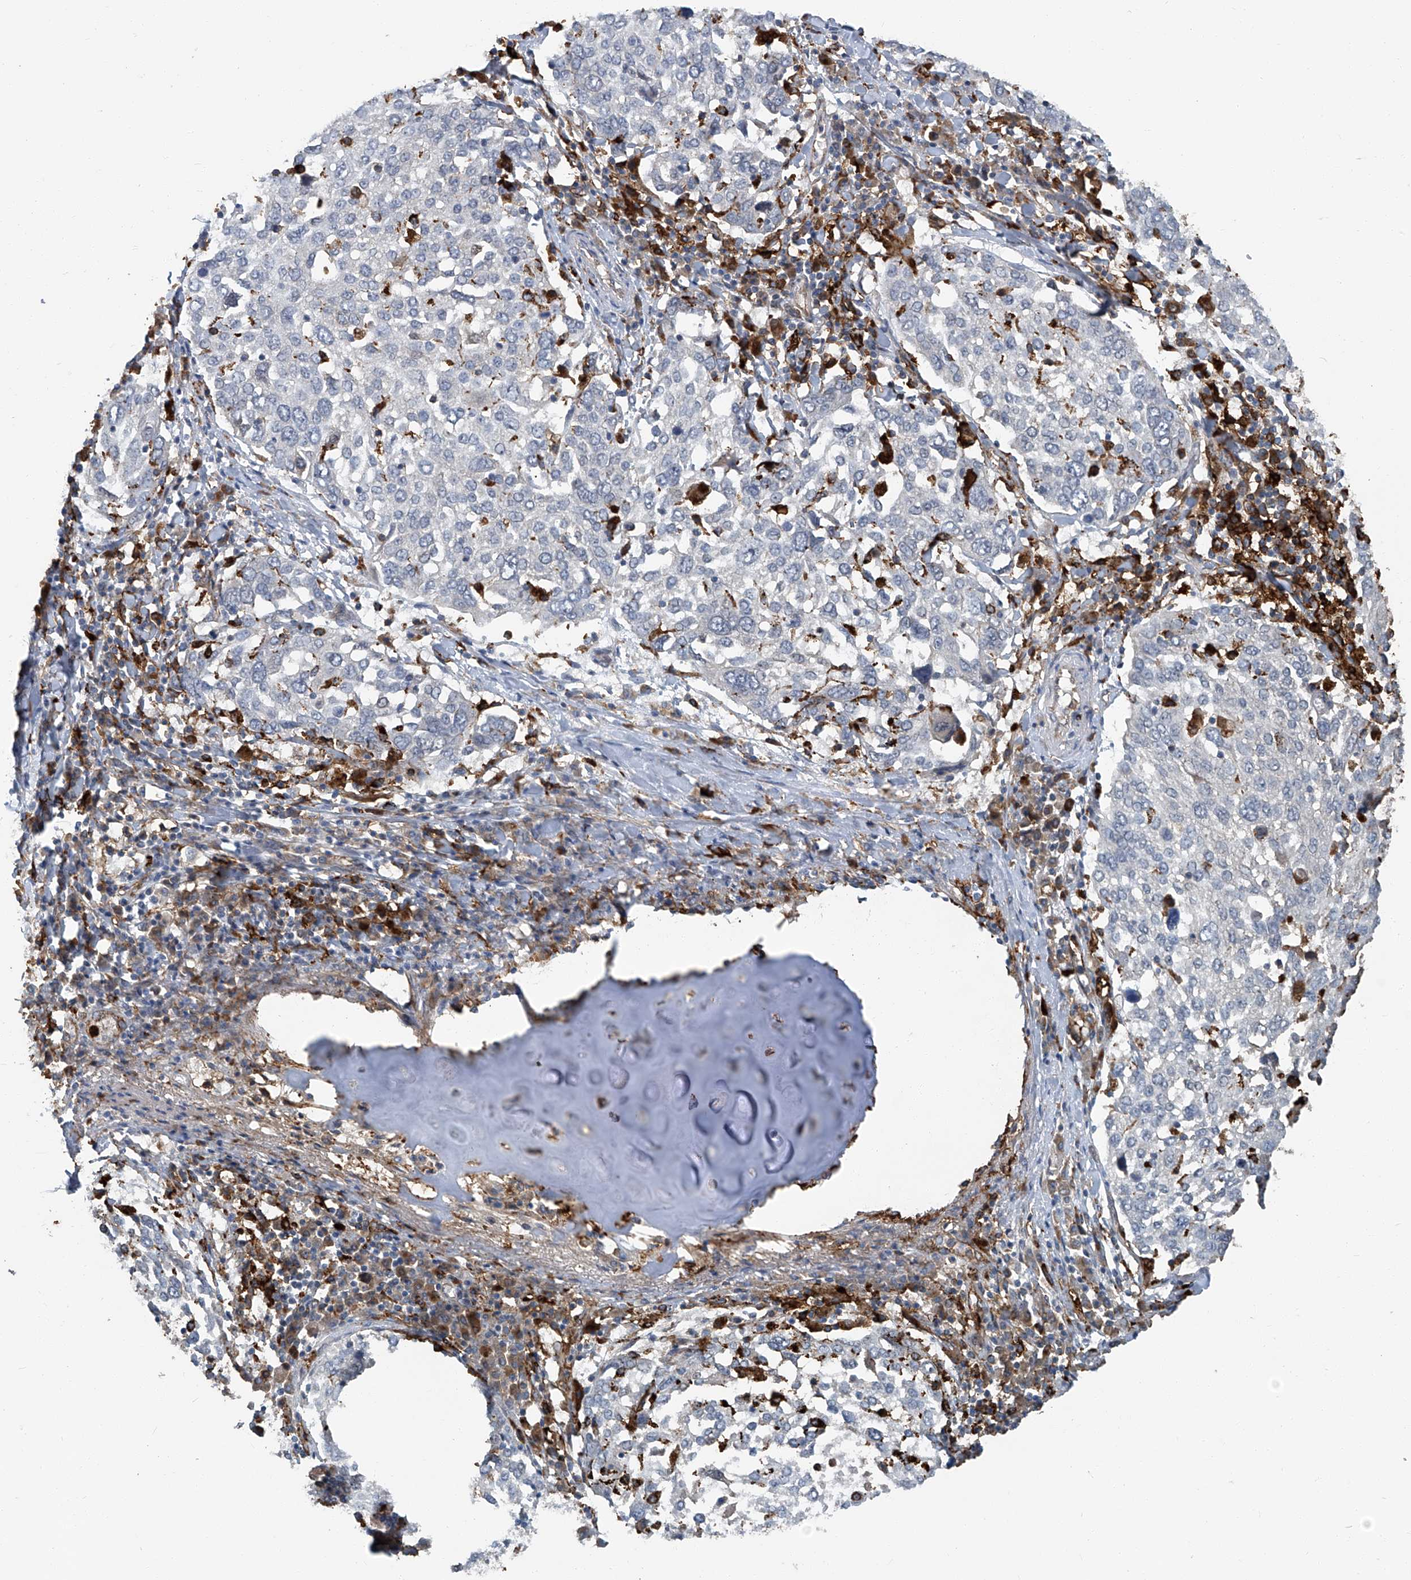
{"staining": {"intensity": "negative", "quantity": "none", "location": "none"}, "tissue": "lung cancer", "cell_type": "Tumor cells", "image_type": "cancer", "snomed": [{"axis": "morphology", "description": "Squamous cell carcinoma, NOS"}, {"axis": "topography", "description": "Lung"}], "caption": "Immunohistochemistry photomicrograph of neoplastic tissue: human lung cancer (squamous cell carcinoma) stained with DAB exhibits no significant protein expression in tumor cells.", "gene": "FAM167A", "patient": {"sex": "male", "age": 65}}